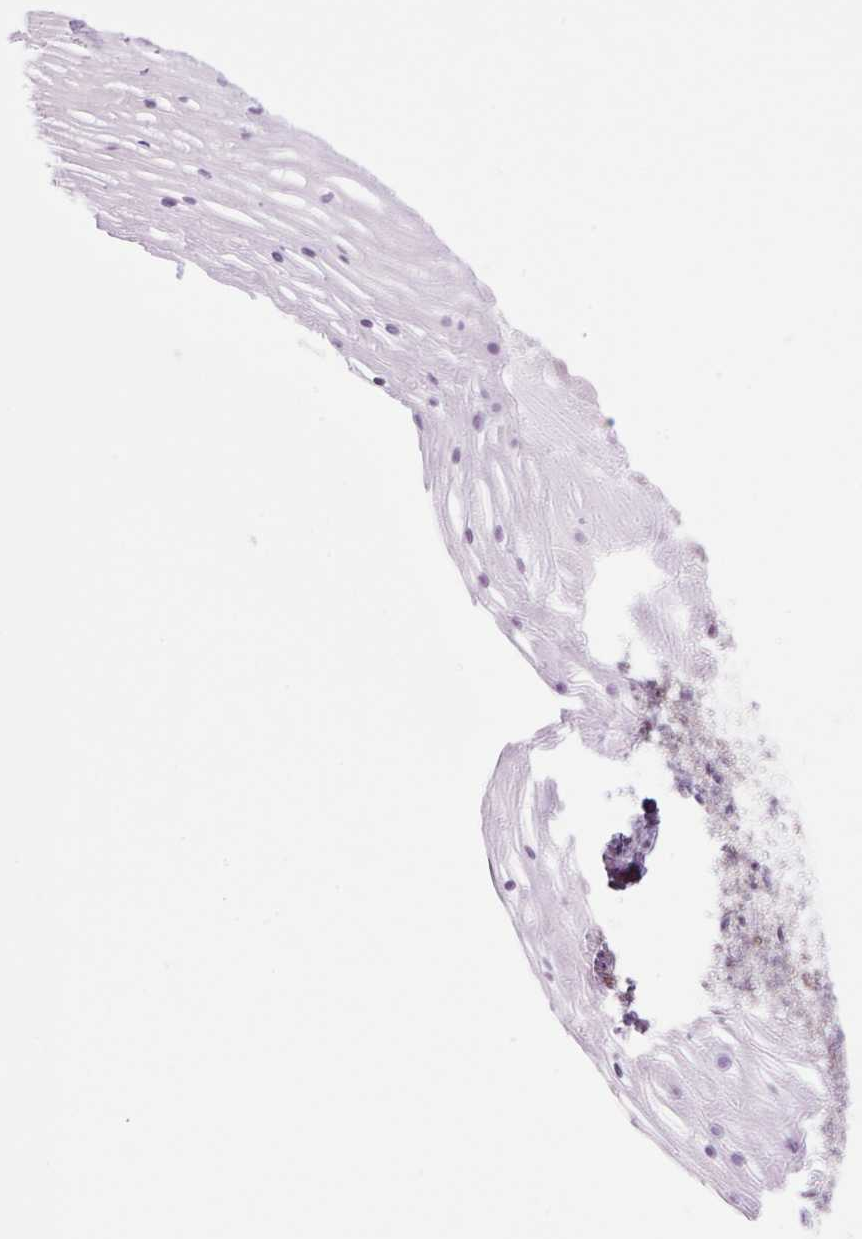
{"staining": {"intensity": "negative", "quantity": "none", "location": "none"}, "tissue": "cervix", "cell_type": "Glandular cells", "image_type": "normal", "snomed": [{"axis": "morphology", "description": "Normal tissue, NOS"}, {"axis": "topography", "description": "Cervix"}], "caption": "Immunohistochemistry histopathology image of benign human cervix stained for a protein (brown), which shows no staining in glandular cells.", "gene": "COL5A1", "patient": {"sex": "female", "age": 36}}